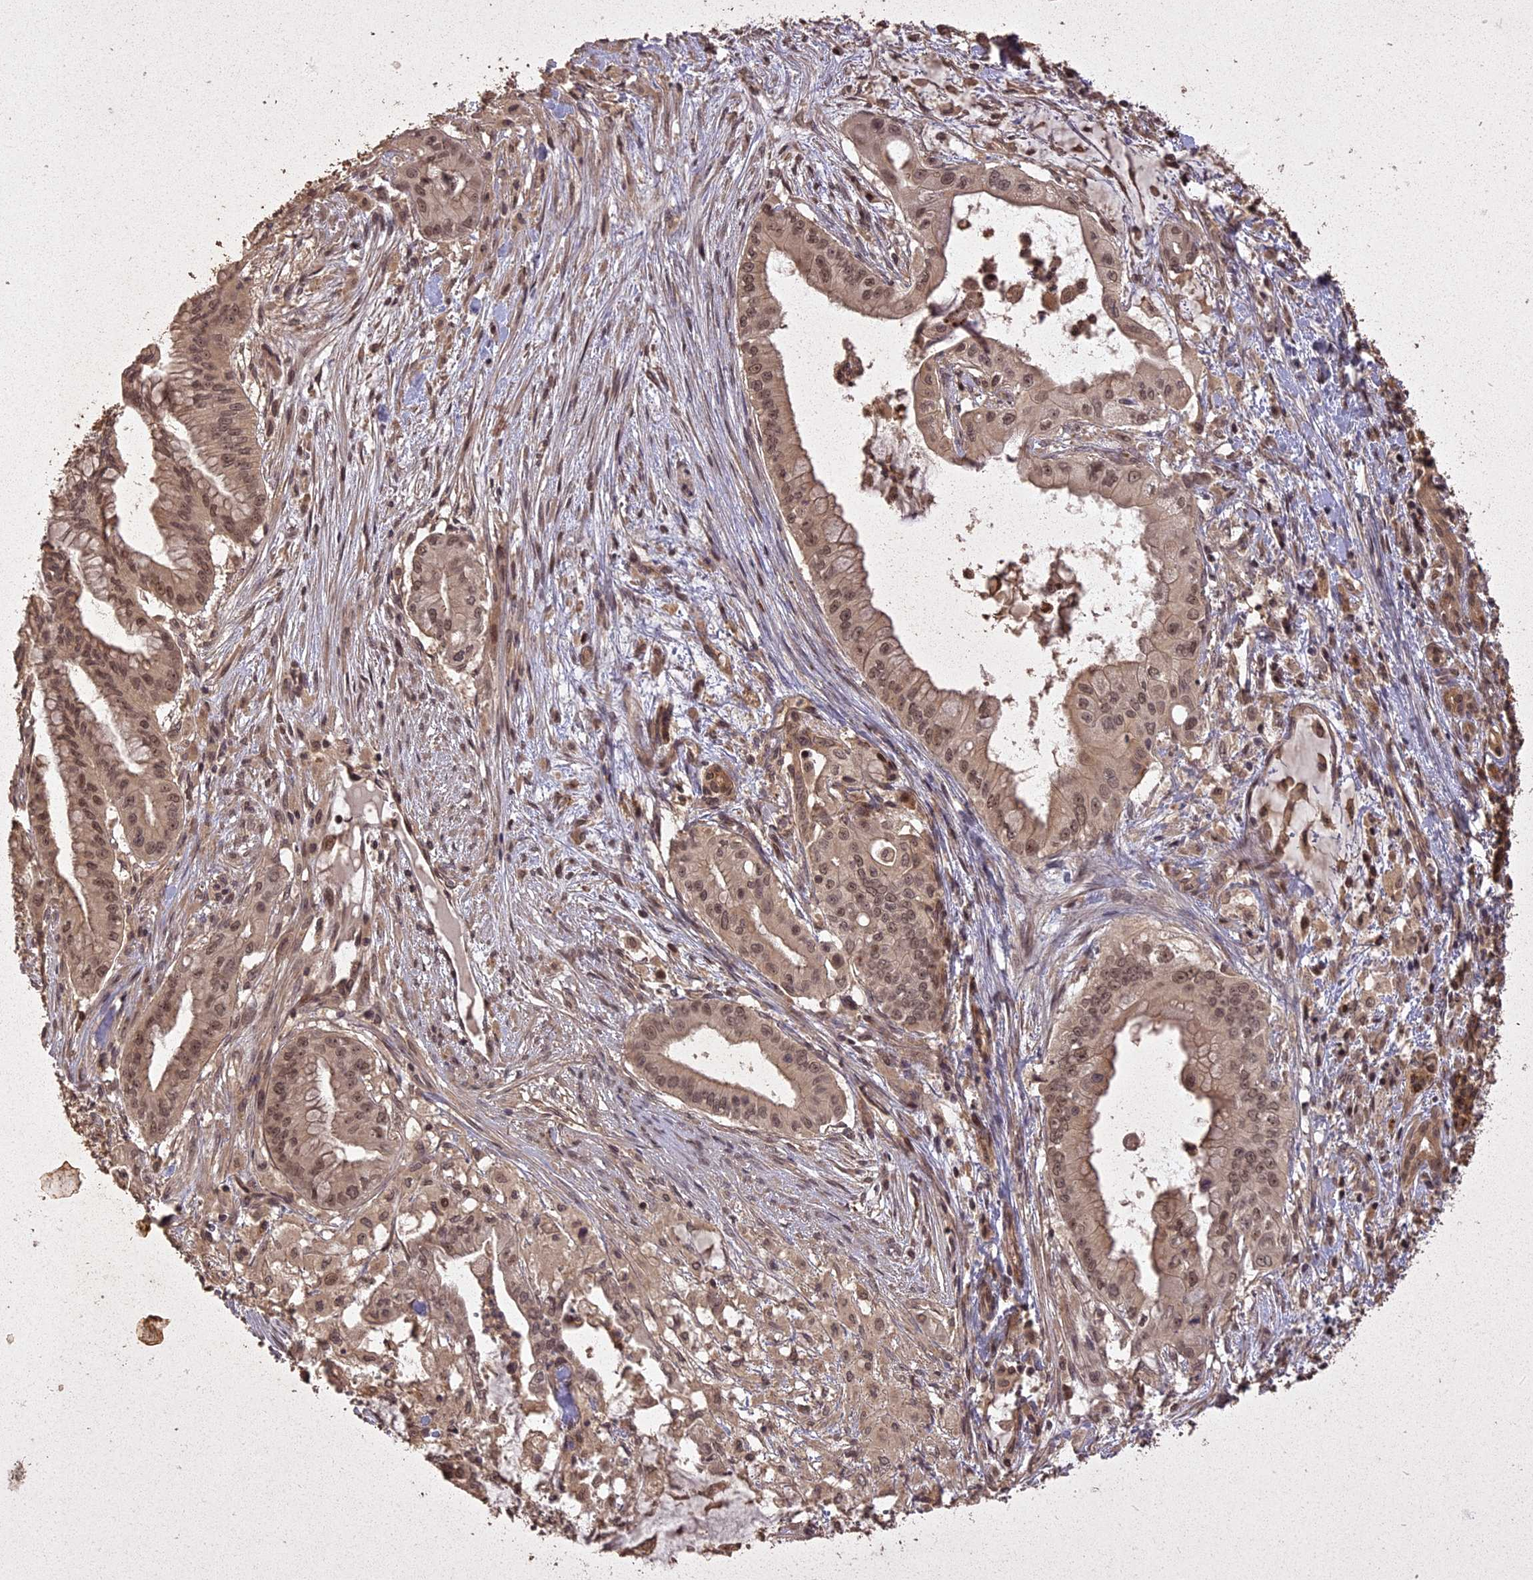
{"staining": {"intensity": "moderate", "quantity": ">75%", "location": "cytoplasmic/membranous,nuclear"}, "tissue": "pancreatic cancer", "cell_type": "Tumor cells", "image_type": "cancer", "snomed": [{"axis": "morphology", "description": "Adenocarcinoma, NOS"}, {"axis": "topography", "description": "Pancreas"}], "caption": "The image demonstrates immunohistochemical staining of pancreatic cancer (adenocarcinoma). There is moderate cytoplasmic/membranous and nuclear positivity is seen in about >75% of tumor cells.", "gene": "LIN37", "patient": {"sex": "male", "age": 46}}